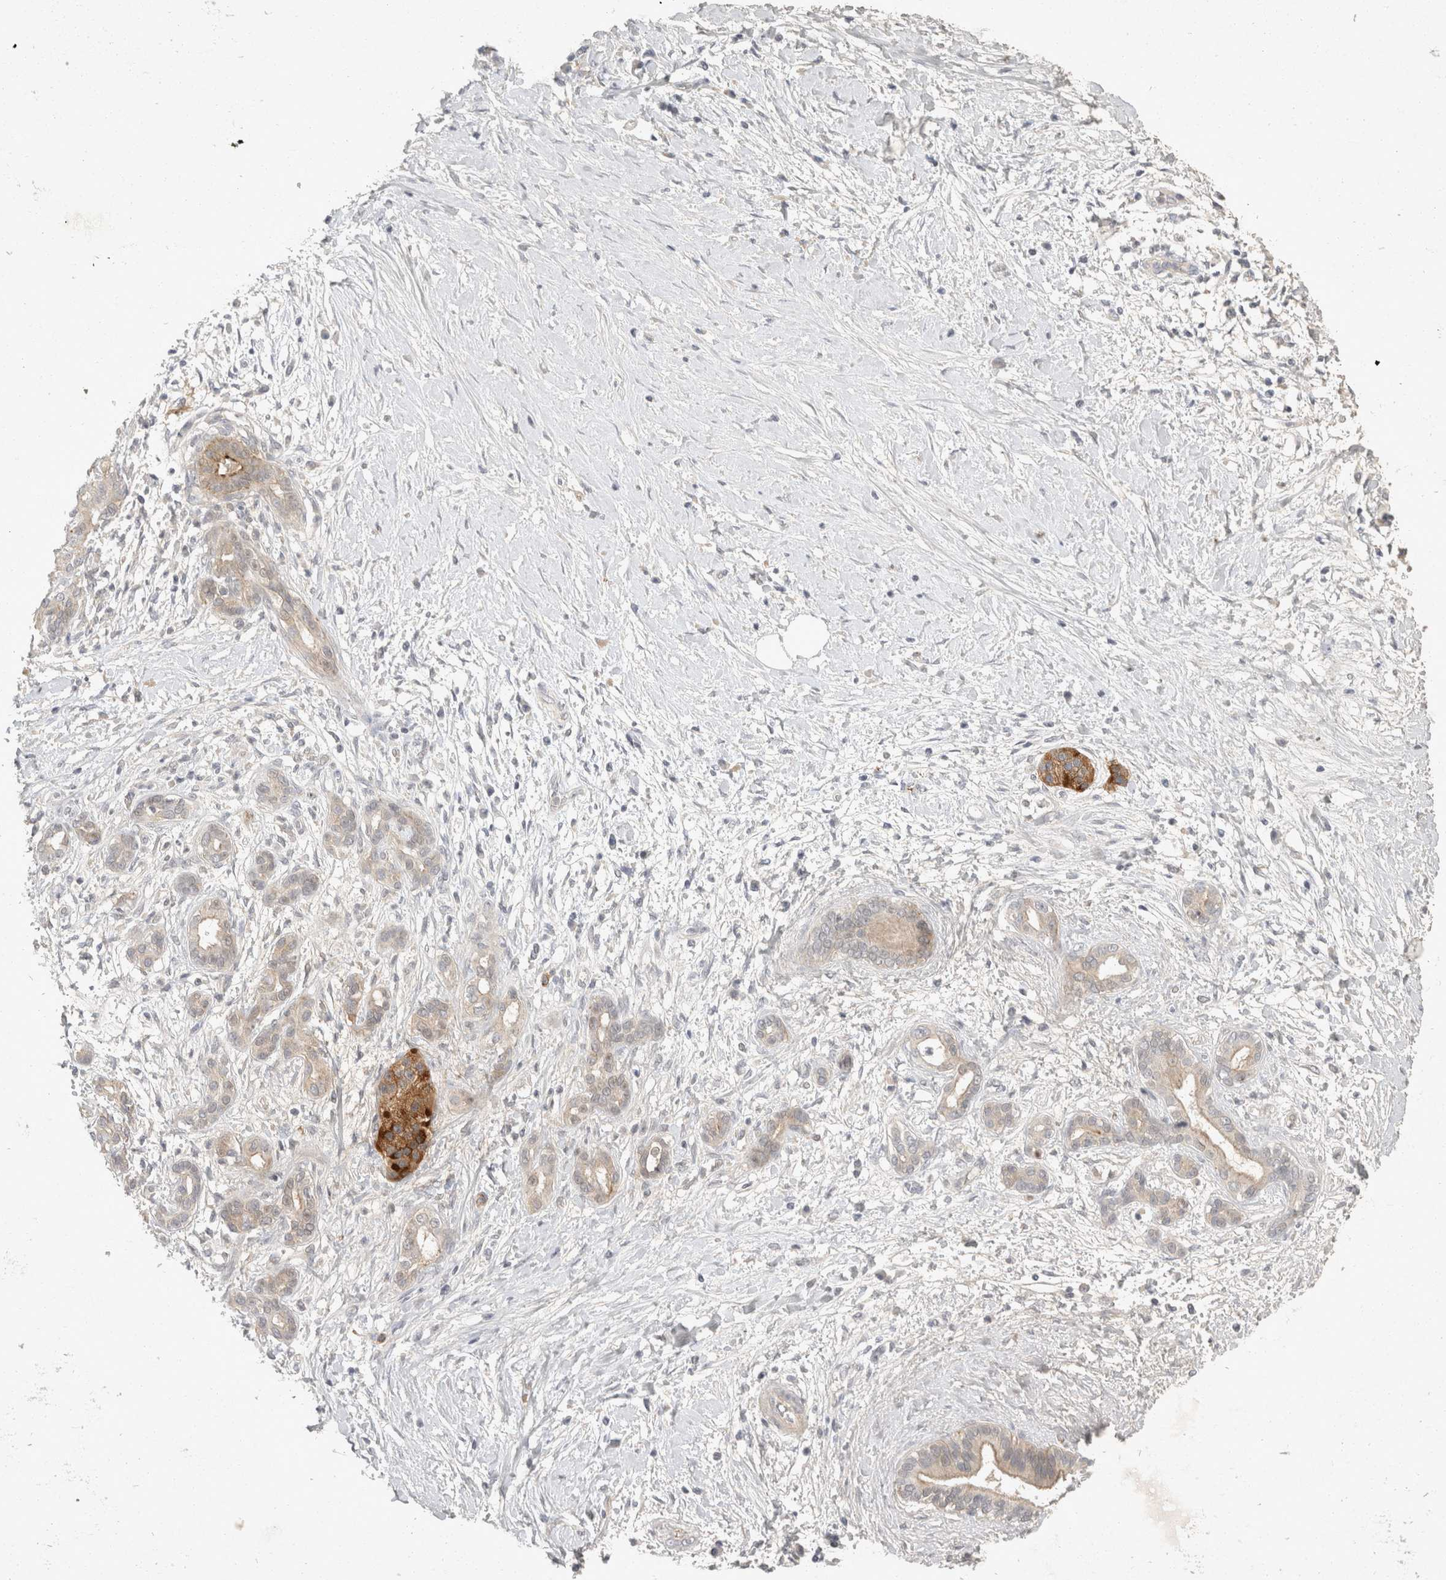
{"staining": {"intensity": "moderate", "quantity": "<25%", "location": "cytoplasmic/membranous"}, "tissue": "pancreatic cancer", "cell_type": "Tumor cells", "image_type": "cancer", "snomed": [{"axis": "morphology", "description": "Adenocarcinoma, NOS"}, {"axis": "topography", "description": "Pancreas"}], "caption": "This micrograph displays pancreatic cancer (adenocarcinoma) stained with IHC to label a protein in brown. The cytoplasmic/membranous of tumor cells show moderate positivity for the protein. Nuclei are counter-stained blue.", "gene": "TOM1L2", "patient": {"sex": "male", "age": 58}}